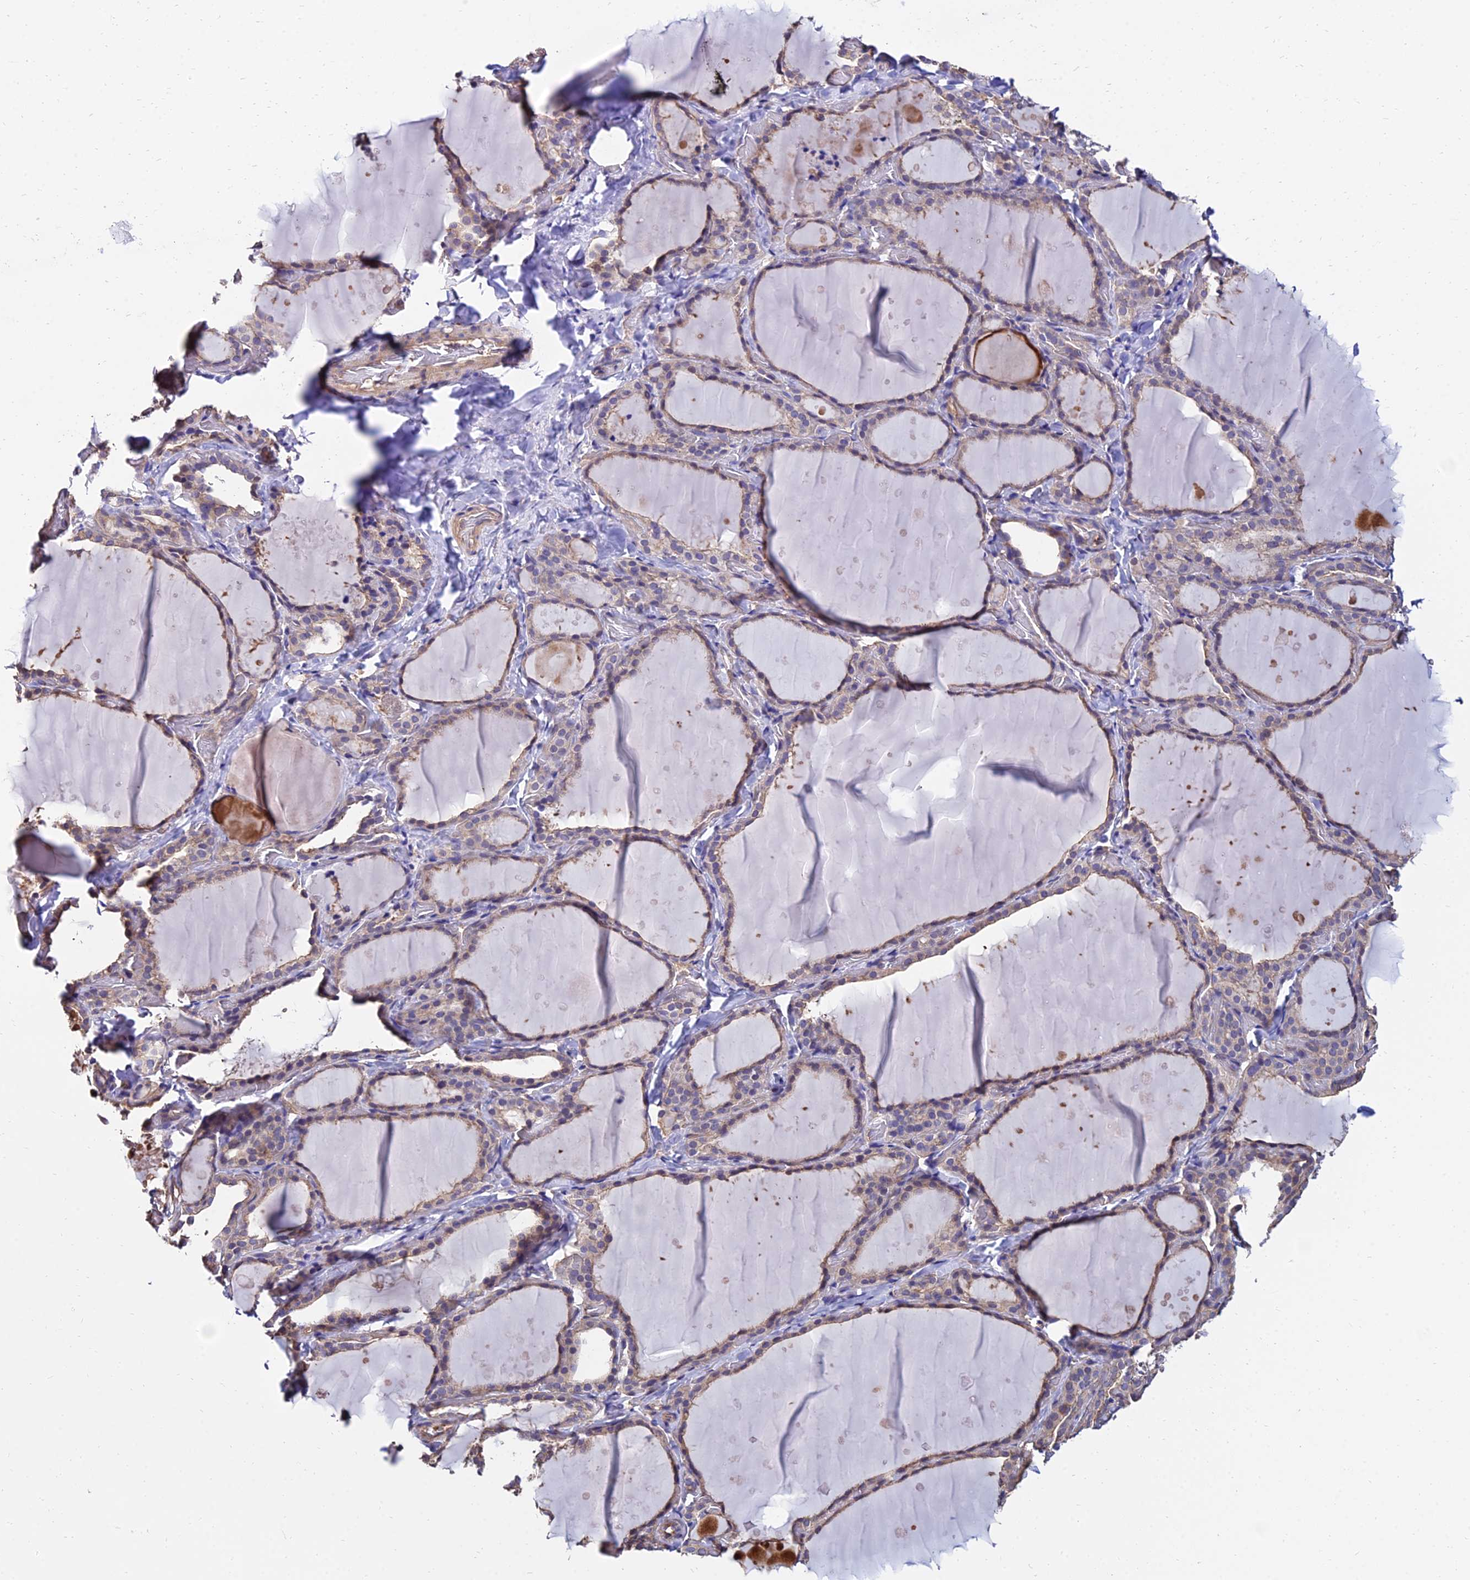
{"staining": {"intensity": "weak", "quantity": "25%-75%", "location": "cytoplasmic/membranous"}, "tissue": "thyroid gland", "cell_type": "Glandular cells", "image_type": "normal", "snomed": [{"axis": "morphology", "description": "Normal tissue, NOS"}, {"axis": "topography", "description": "Thyroid gland"}], "caption": "This is a histology image of IHC staining of normal thyroid gland, which shows weak expression in the cytoplasmic/membranous of glandular cells.", "gene": "CALM1", "patient": {"sex": "female", "age": 44}}